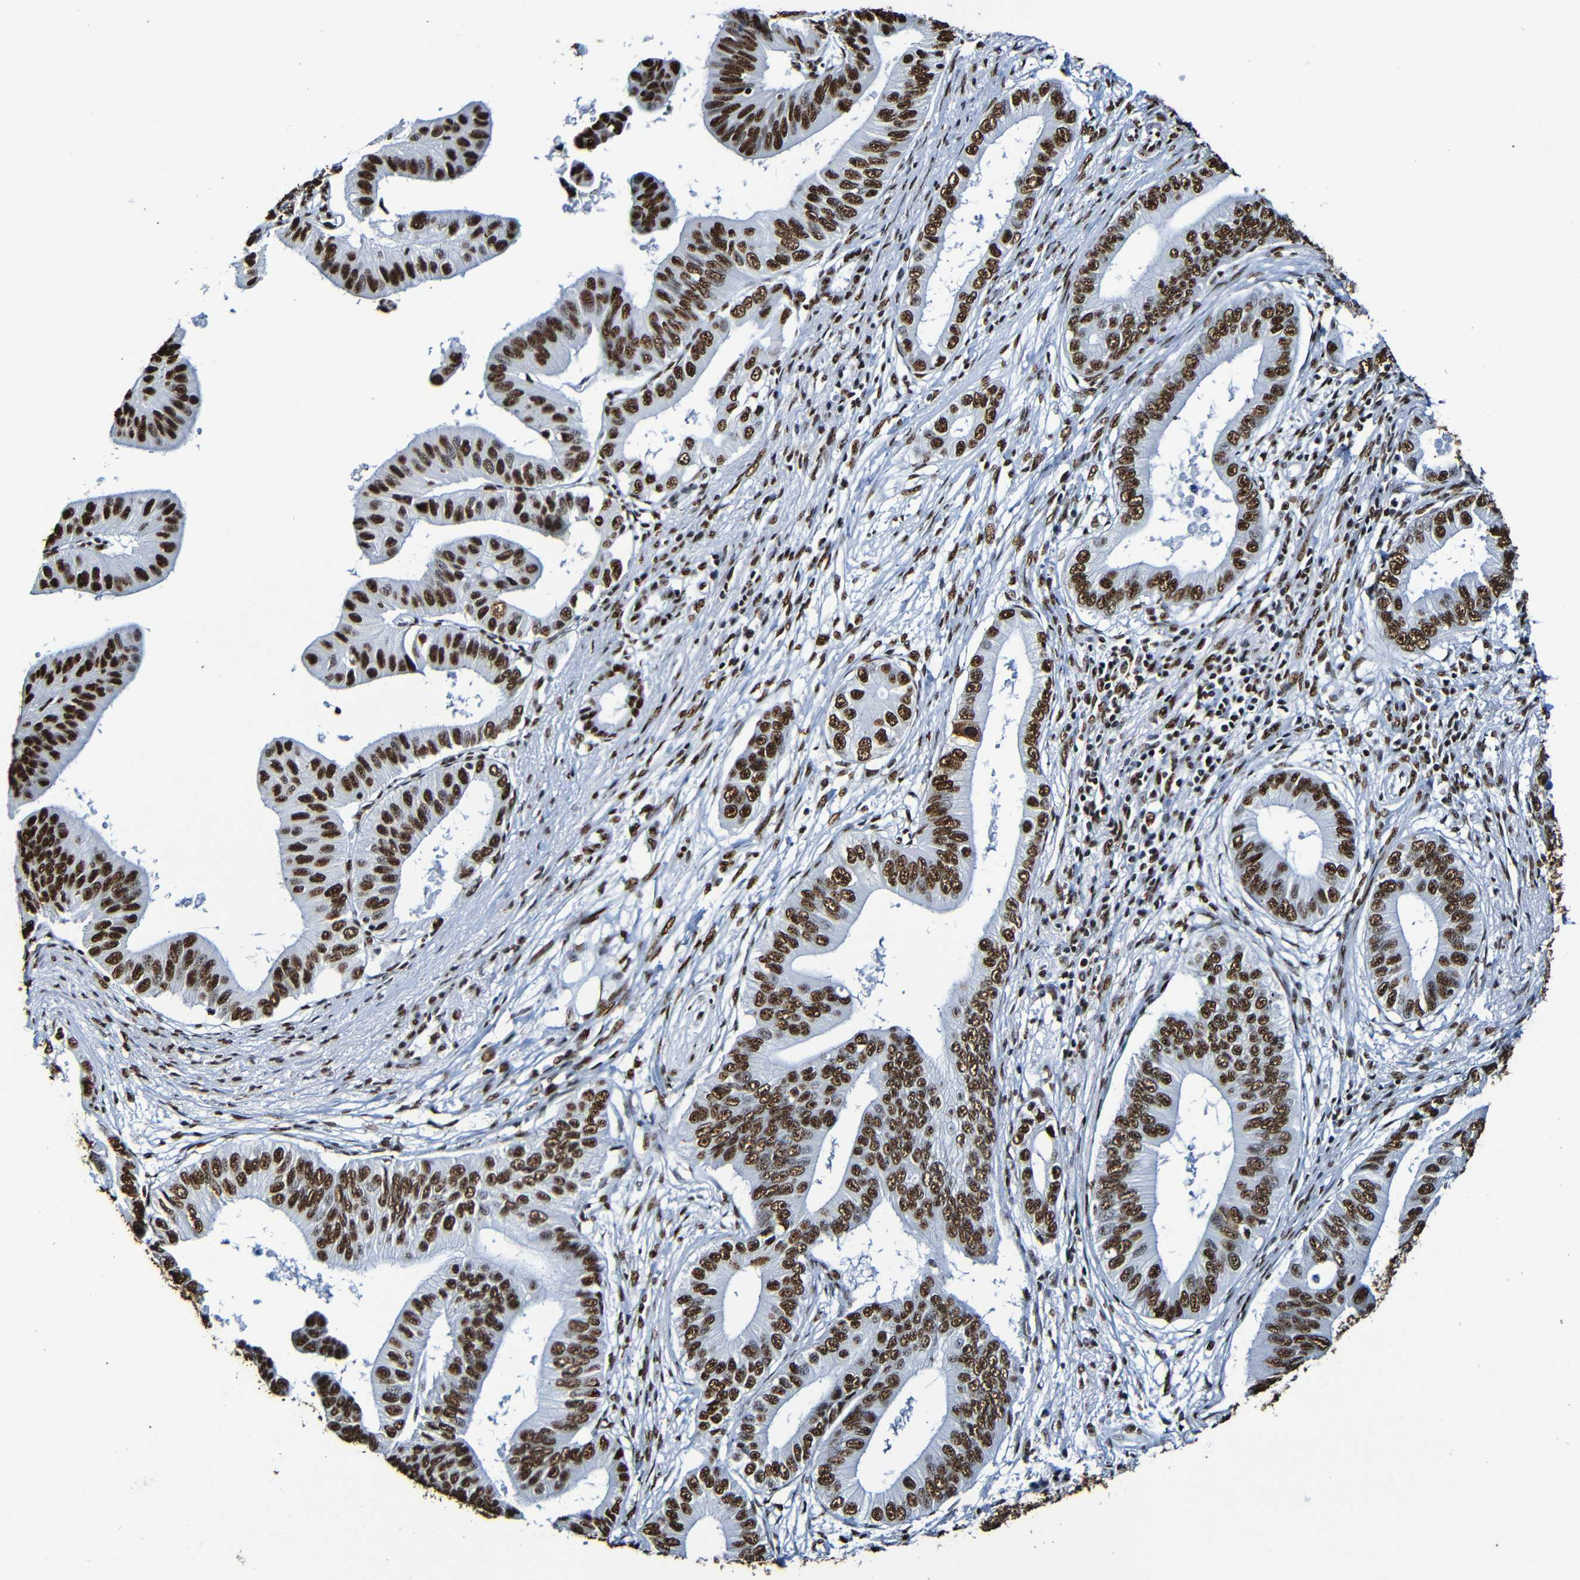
{"staining": {"intensity": "strong", "quantity": ">75%", "location": "nuclear"}, "tissue": "pancreatic cancer", "cell_type": "Tumor cells", "image_type": "cancer", "snomed": [{"axis": "morphology", "description": "Adenocarcinoma, NOS"}, {"axis": "topography", "description": "Pancreas"}], "caption": "A brown stain labels strong nuclear expression of a protein in adenocarcinoma (pancreatic) tumor cells.", "gene": "SRSF3", "patient": {"sex": "male", "age": 77}}